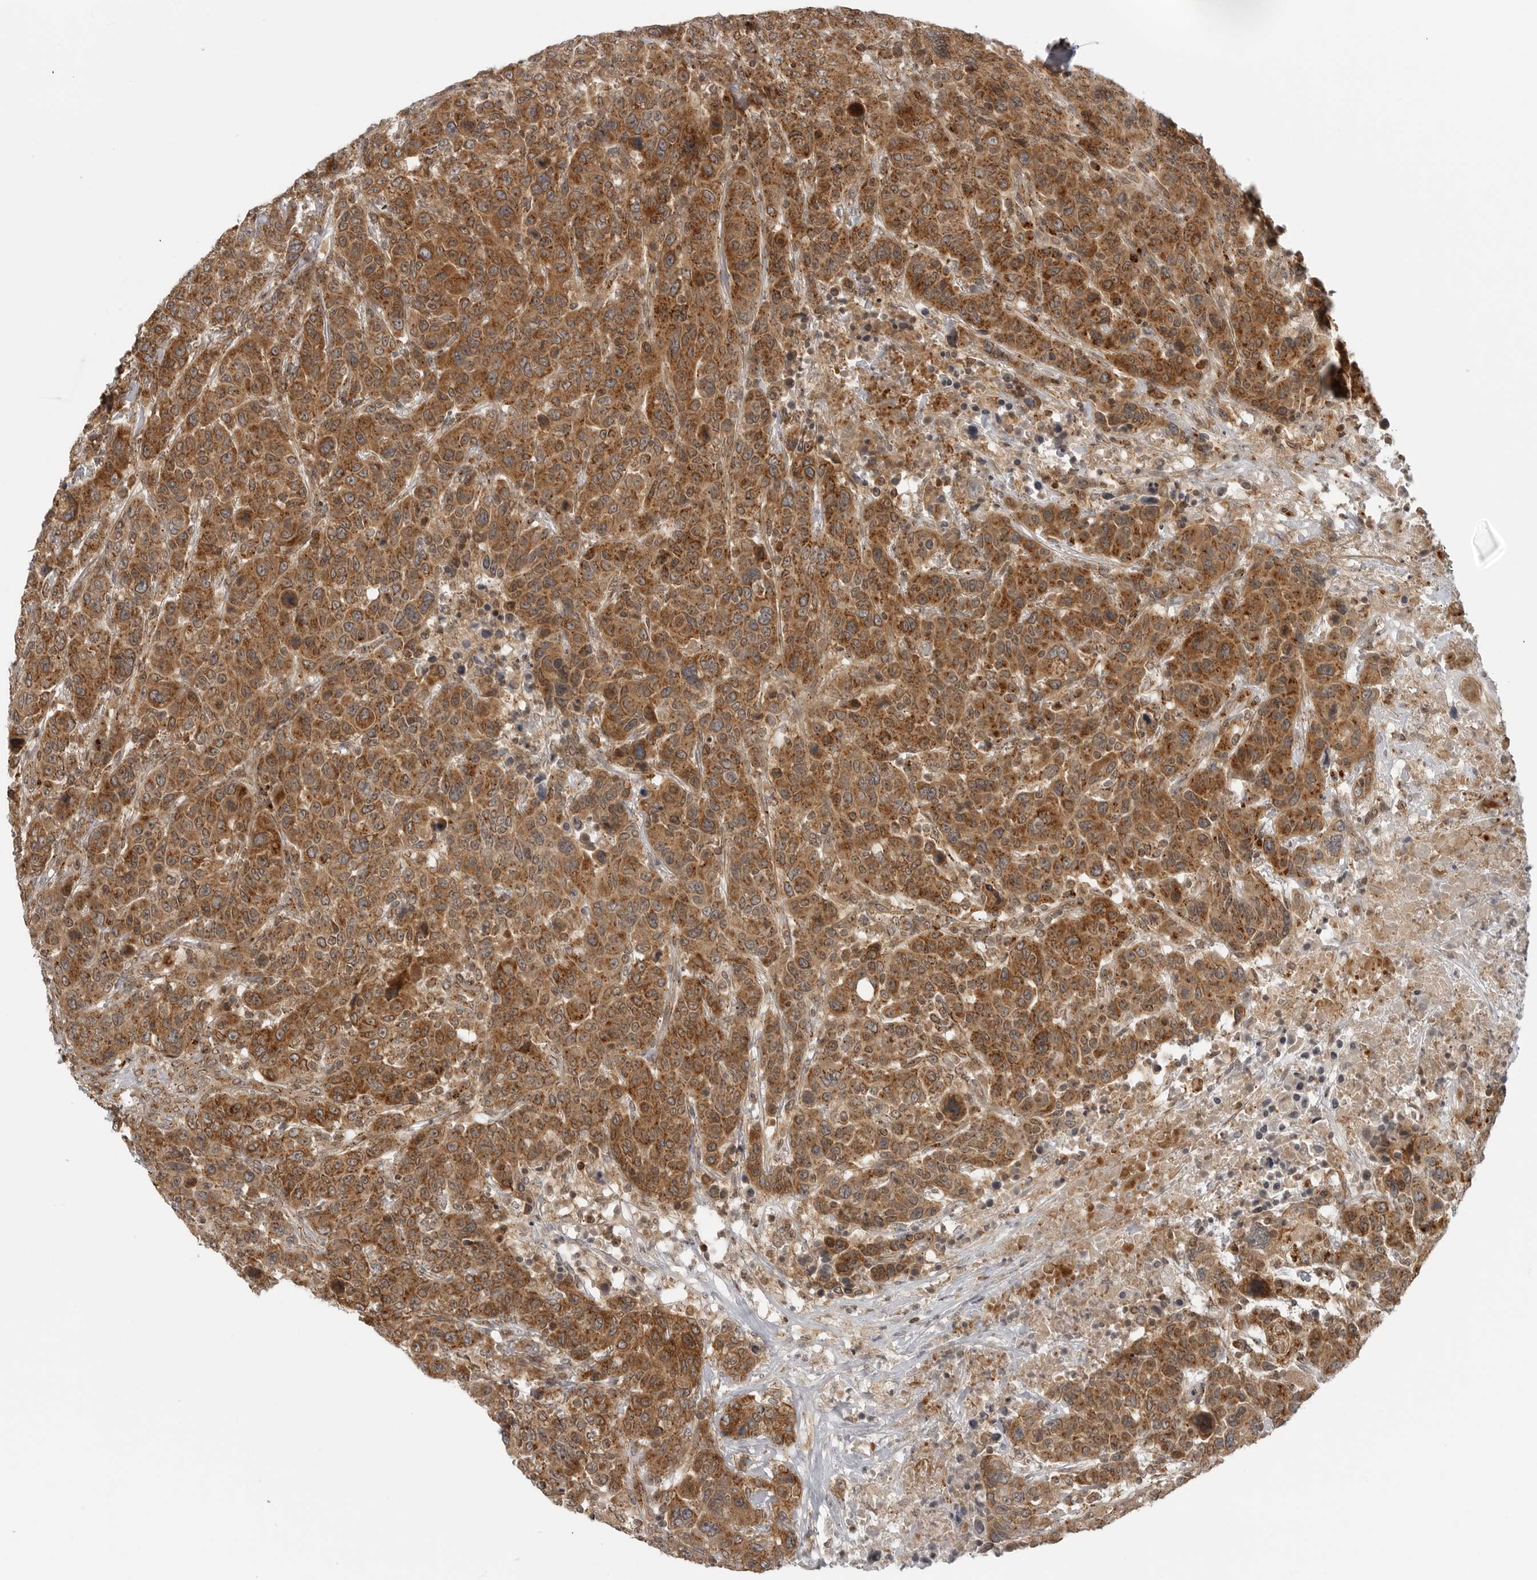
{"staining": {"intensity": "moderate", "quantity": ">75%", "location": "cytoplasmic/membranous"}, "tissue": "breast cancer", "cell_type": "Tumor cells", "image_type": "cancer", "snomed": [{"axis": "morphology", "description": "Duct carcinoma"}, {"axis": "topography", "description": "Breast"}], "caption": "Tumor cells reveal medium levels of moderate cytoplasmic/membranous staining in approximately >75% of cells in breast cancer.", "gene": "COPA", "patient": {"sex": "female", "age": 37}}